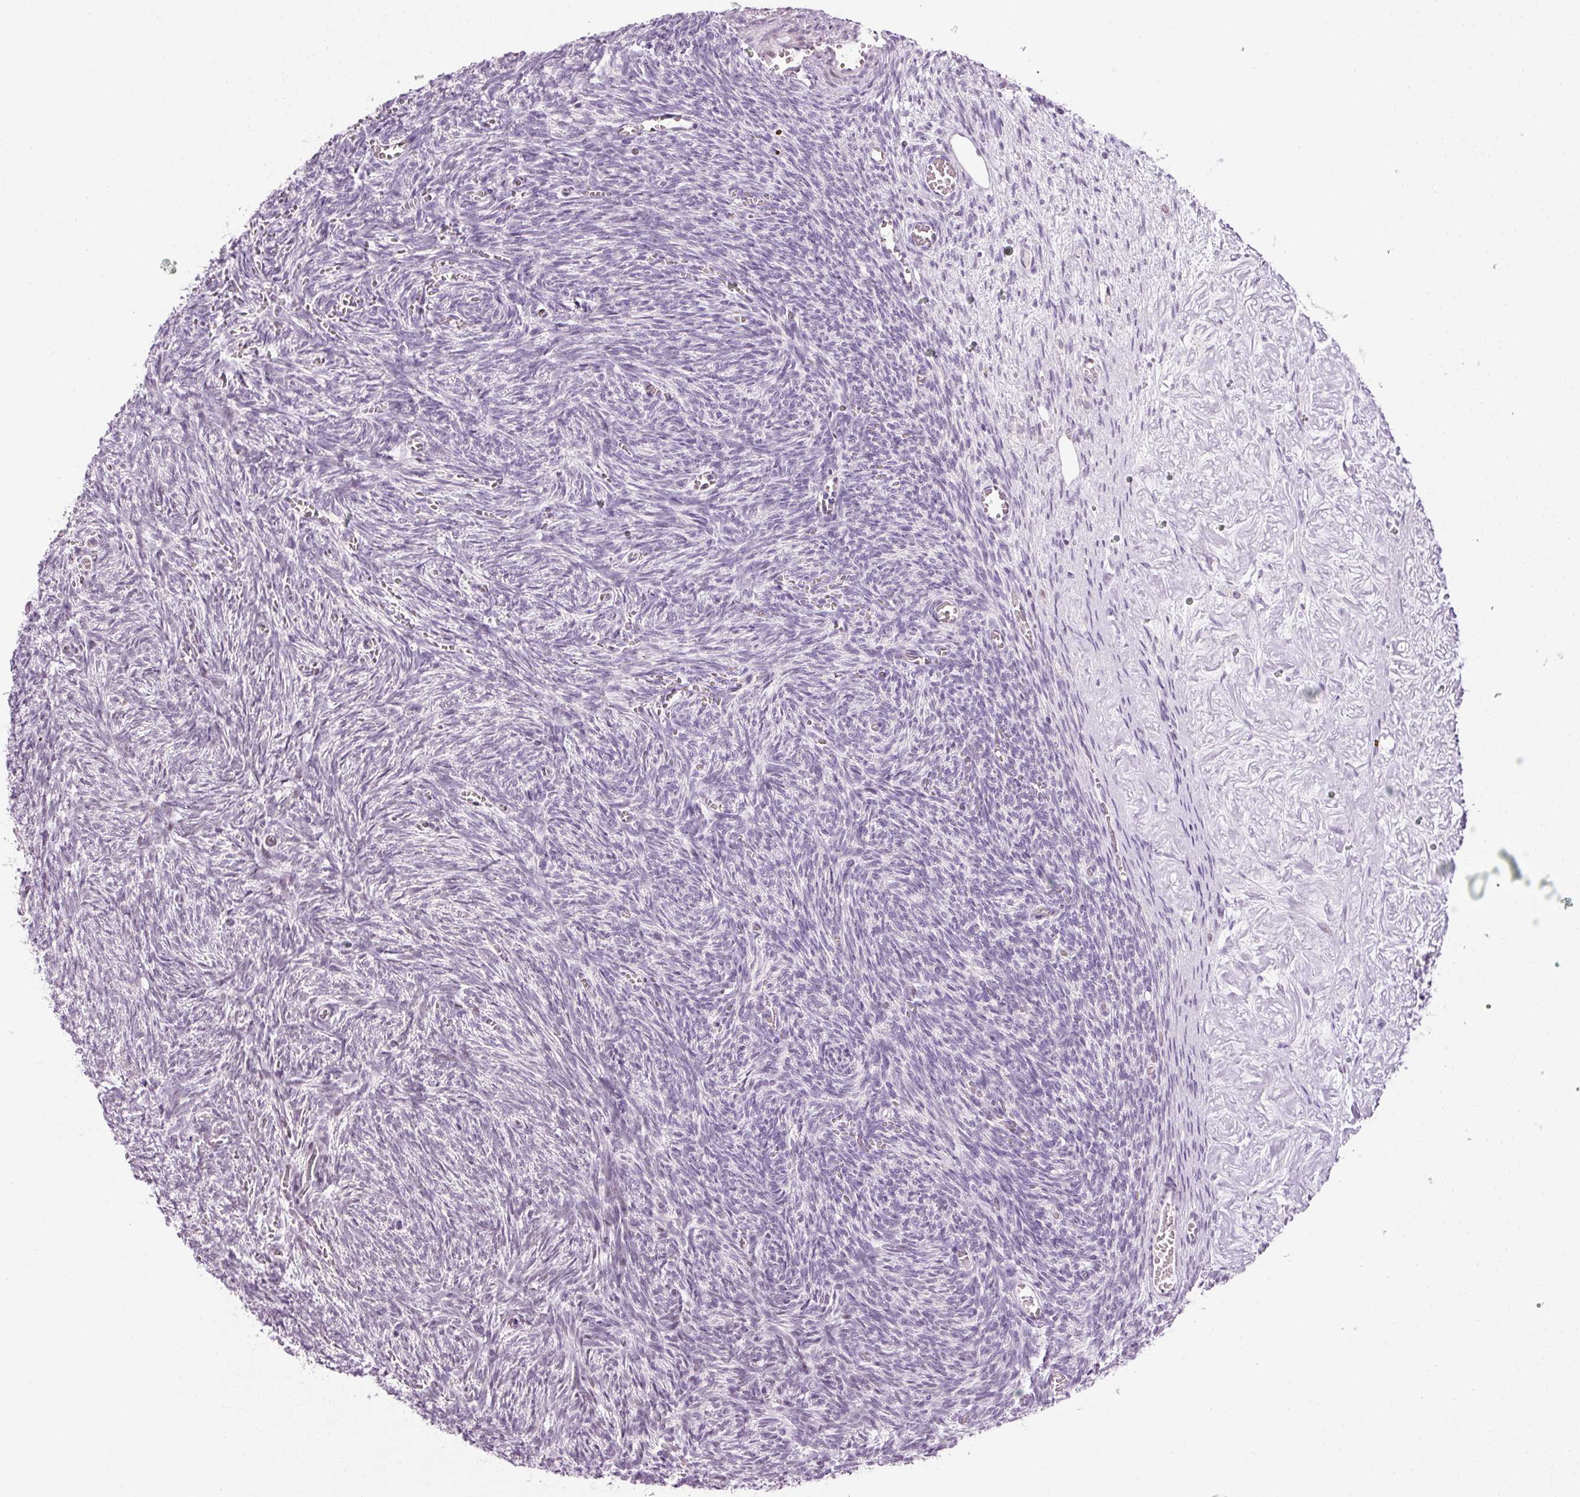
{"staining": {"intensity": "negative", "quantity": "none", "location": "none"}, "tissue": "ovary", "cell_type": "Follicle cells", "image_type": "normal", "snomed": [{"axis": "morphology", "description": "Normal tissue, NOS"}, {"axis": "topography", "description": "Ovary"}], "caption": "DAB immunohistochemical staining of normal human ovary shows no significant staining in follicle cells.", "gene": "ANKRD20A1", "patient": {"sex": "female", "age": 67}}